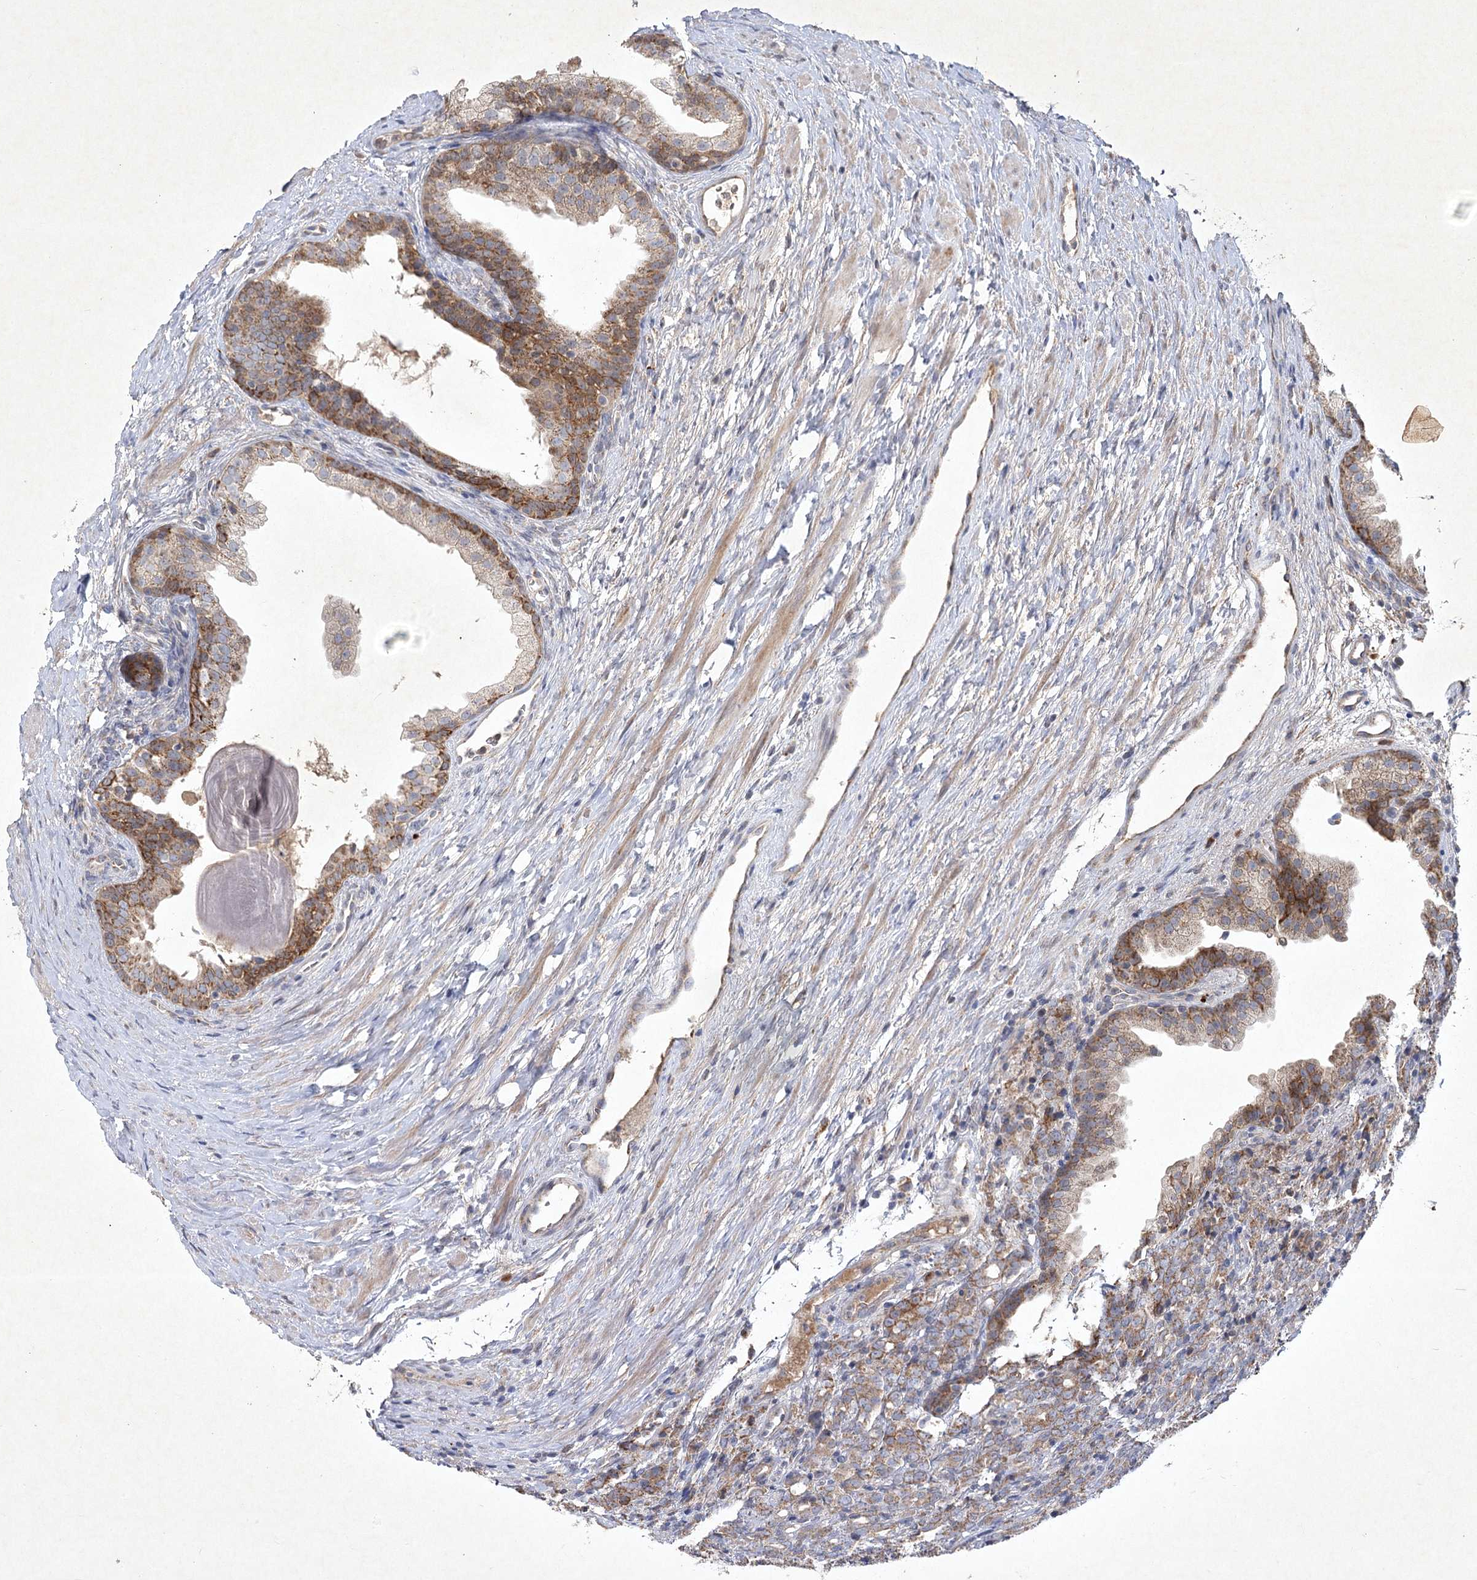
{"staining": {"intensity": "moderate", "quantity": ">75%", "location": "cytoplasmic/membranous"}, "tissue": "prostate cancer", "cell_type": "Tumor cells", "image_type": "cancer", "snomed": [{"axis": "morphology", "description": "Adenocarcinoma, High grade"}, {"axis": "topography", "description": "Prostate"}], "caption": "Brown immunohistochemical staining in human prostate adenocarcinoma (high-grade) shows moderate cytoplasmic/membranous expression in about >75% of tumor cells.", "gene": "PYROXD2", "patient": {"sex": "male", "age": 62}}